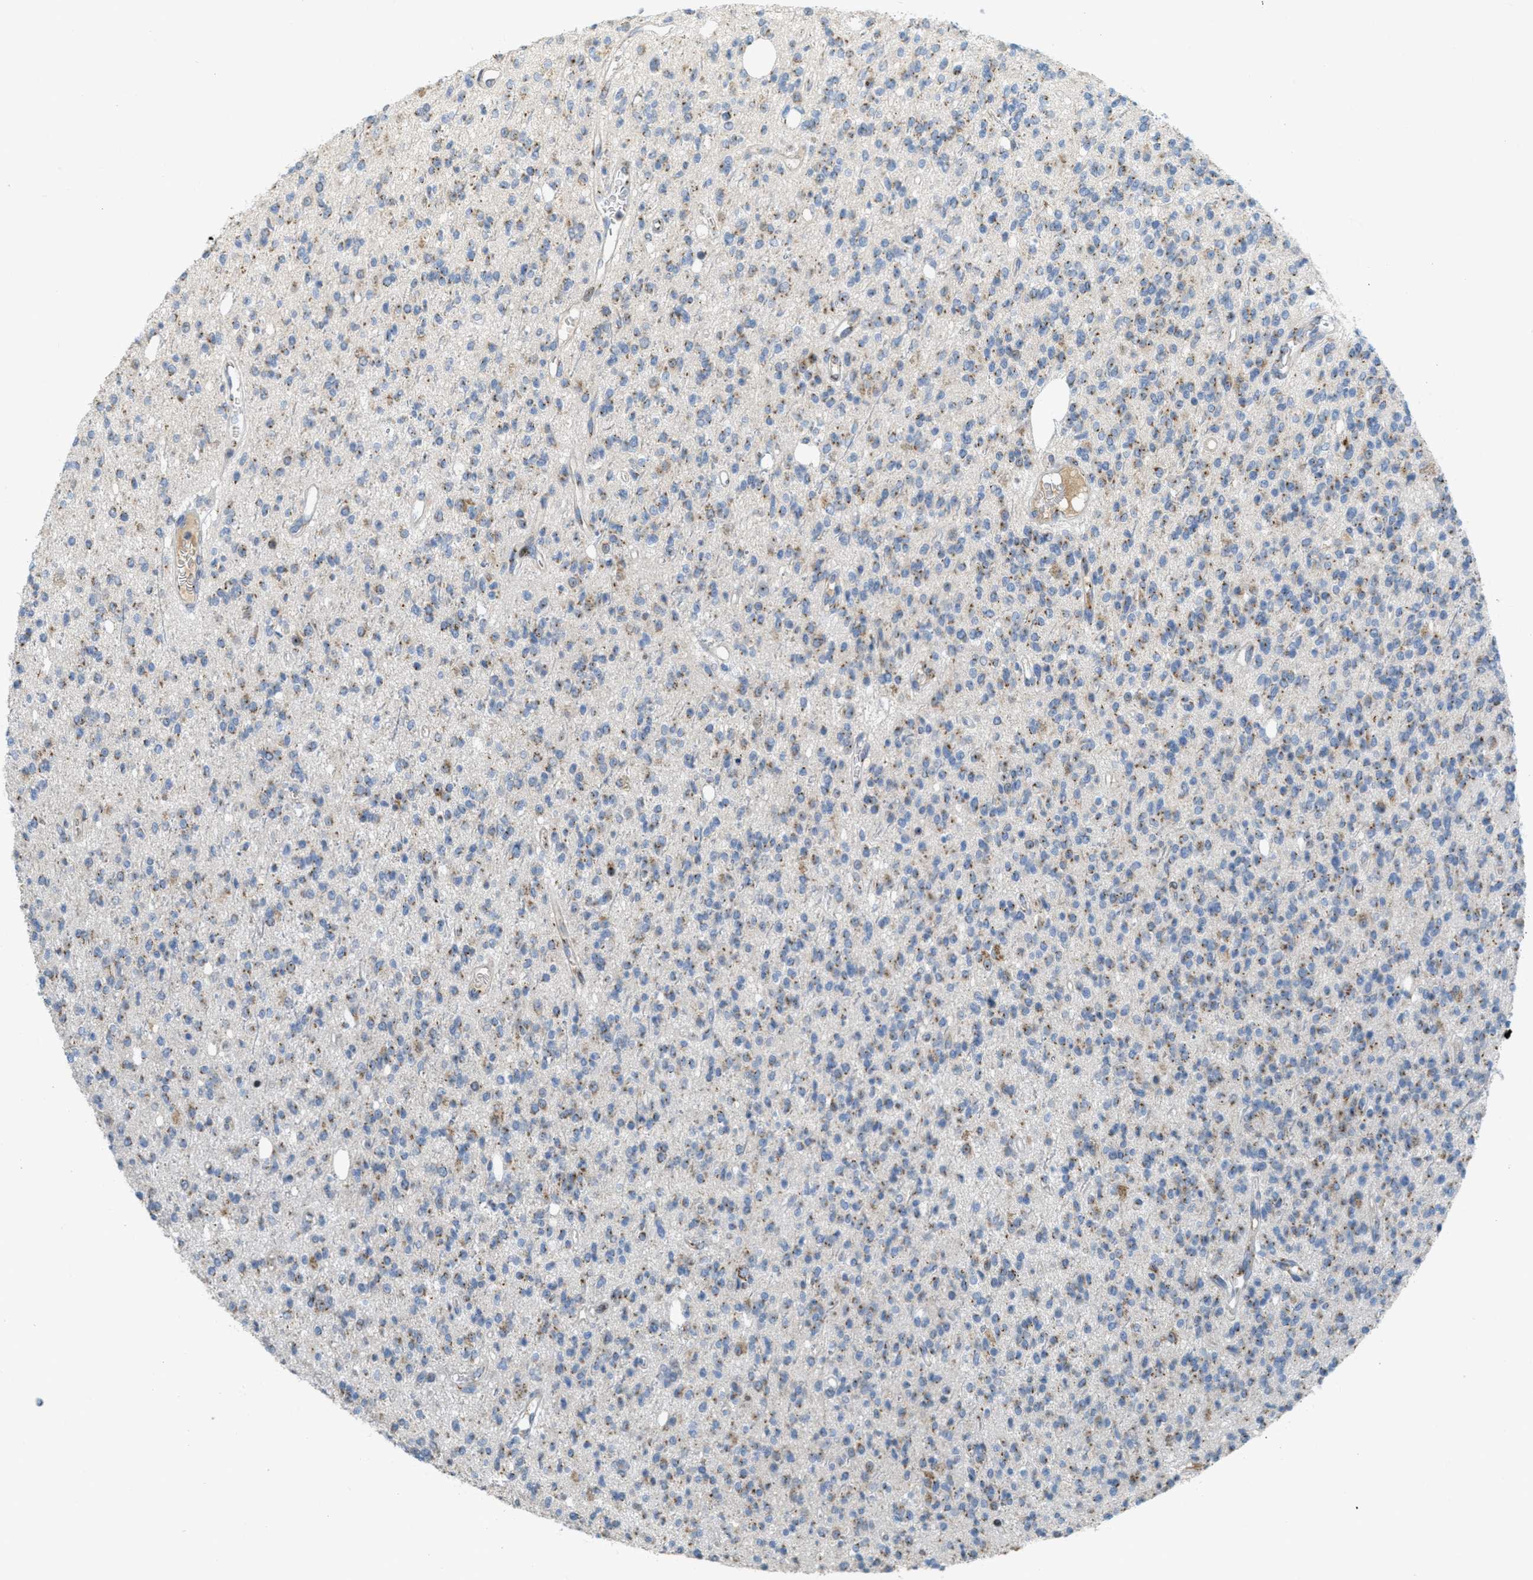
{"staining": {"intensity": "moderate", "quantity": "25%-75%", "location": "cytoplasmic/membranous"}, "tissue": "glioma", "cell_type": "Tumor cells", "image_type": "cancer", "snomed": [{"axis": "morphology", "description": "Glioma, malignant, High grade"}, {"axis": "topography", "description": "Brain"}], "caption": "Brown immunohistochemical staining in malignant glioma (high-grade) demonstrates moderate cytoplasmic/membranous expression in about 25%-75% of tumor cells.", "gene": "ZFPL1", "patient": {"sex": "male", "age": 34}}